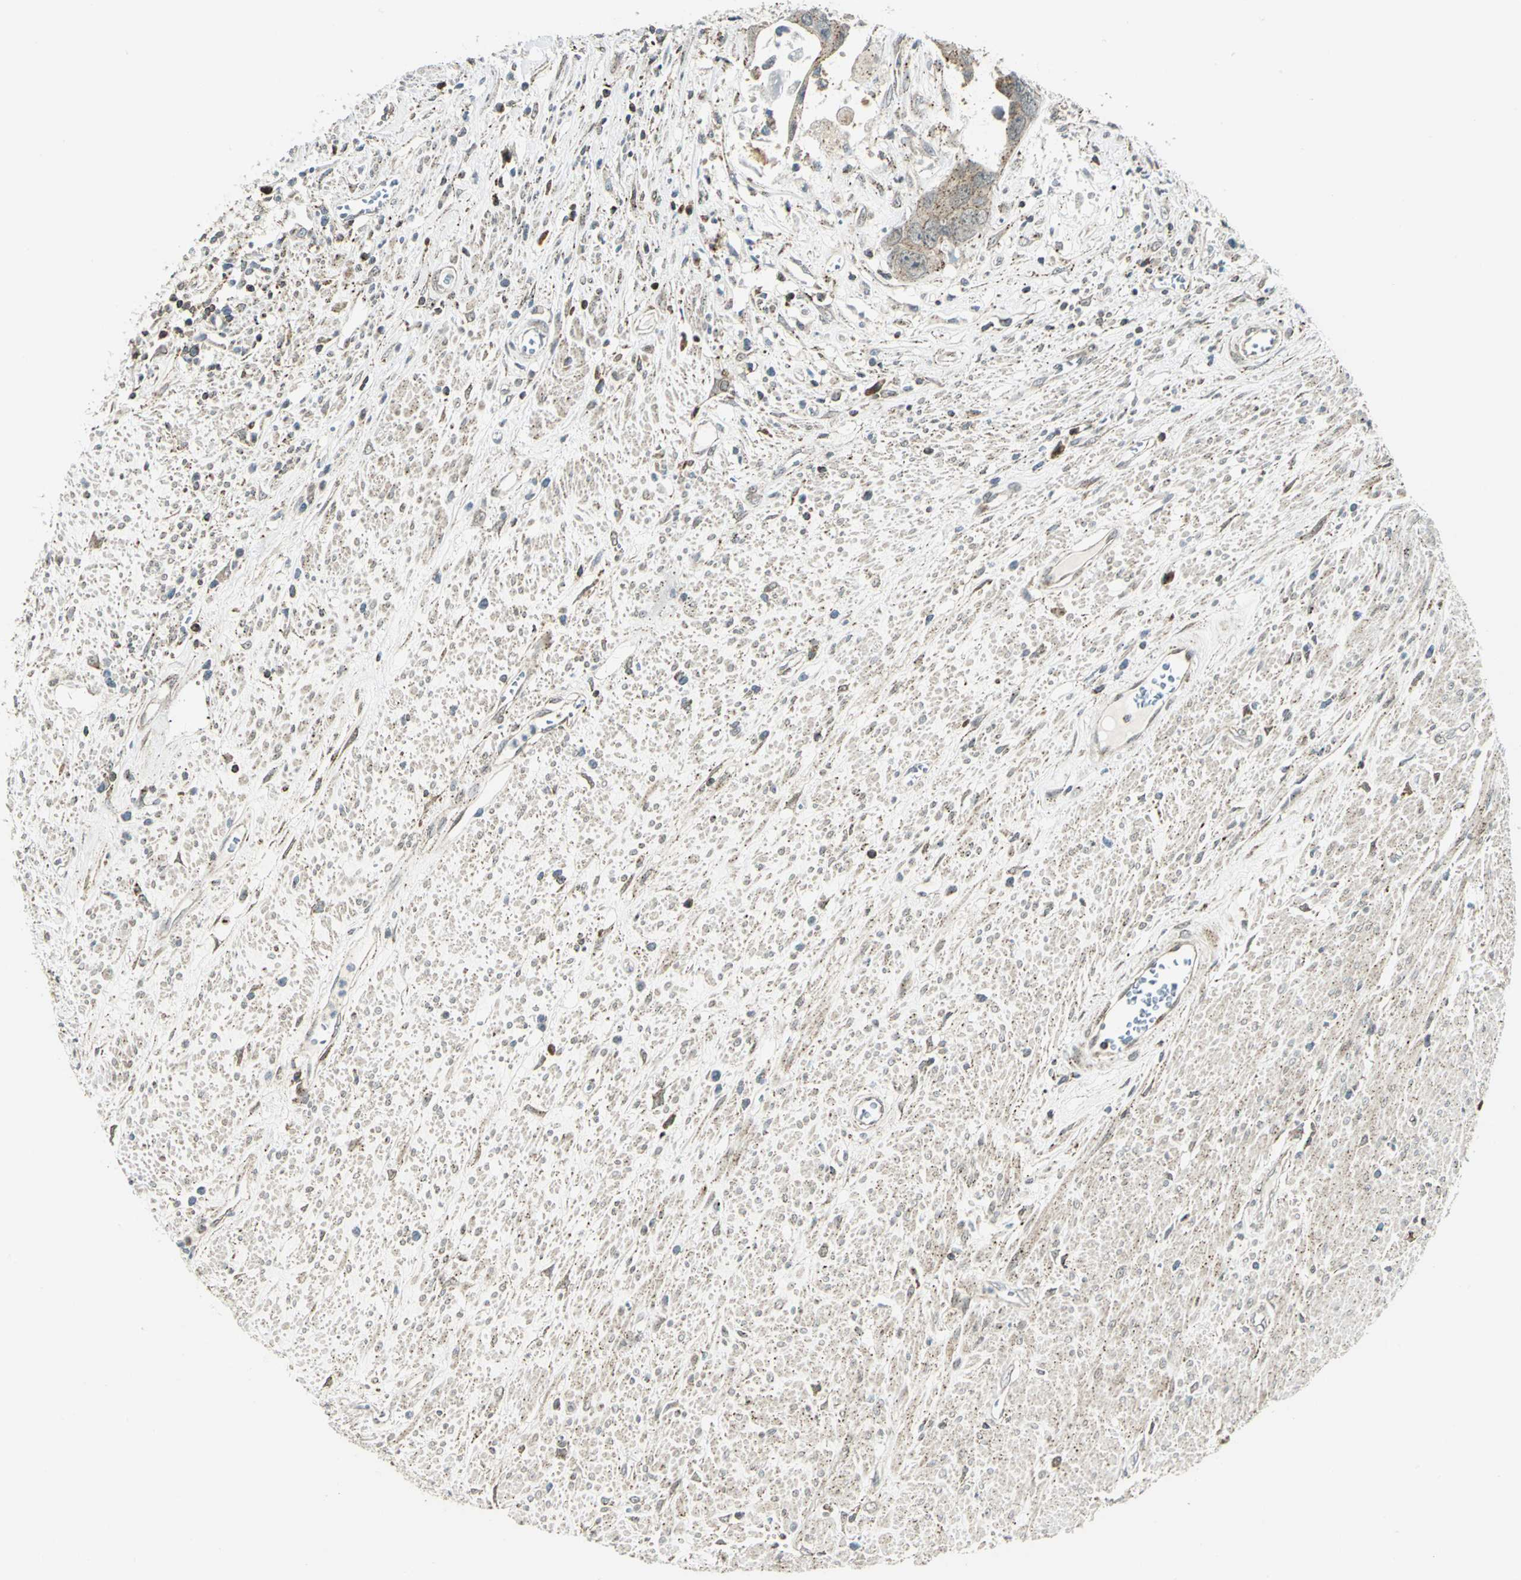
{"staining": {"intensity": "moderate", "quantity": ">75%", "location": "cytoplasmic/membranous"}, "tissue": "colorectal cancer", "cell_type": "Tumor cells", "image_type": "cancer", "snomed": [{"axis": "morphology", "description": "Adenocarcinoma, NOS"}, {"axis": "topography", "description": "Rectum"}], "caption": "This is an image of immunohistochemistry (IHC) staining of adenocarcinoma (colorectal), which shows moderate staining in the cytoplasmic/membranous of tumor cells.", "gene": "ATP6V1A", "patient": {"sex": "male", "age": 70}}